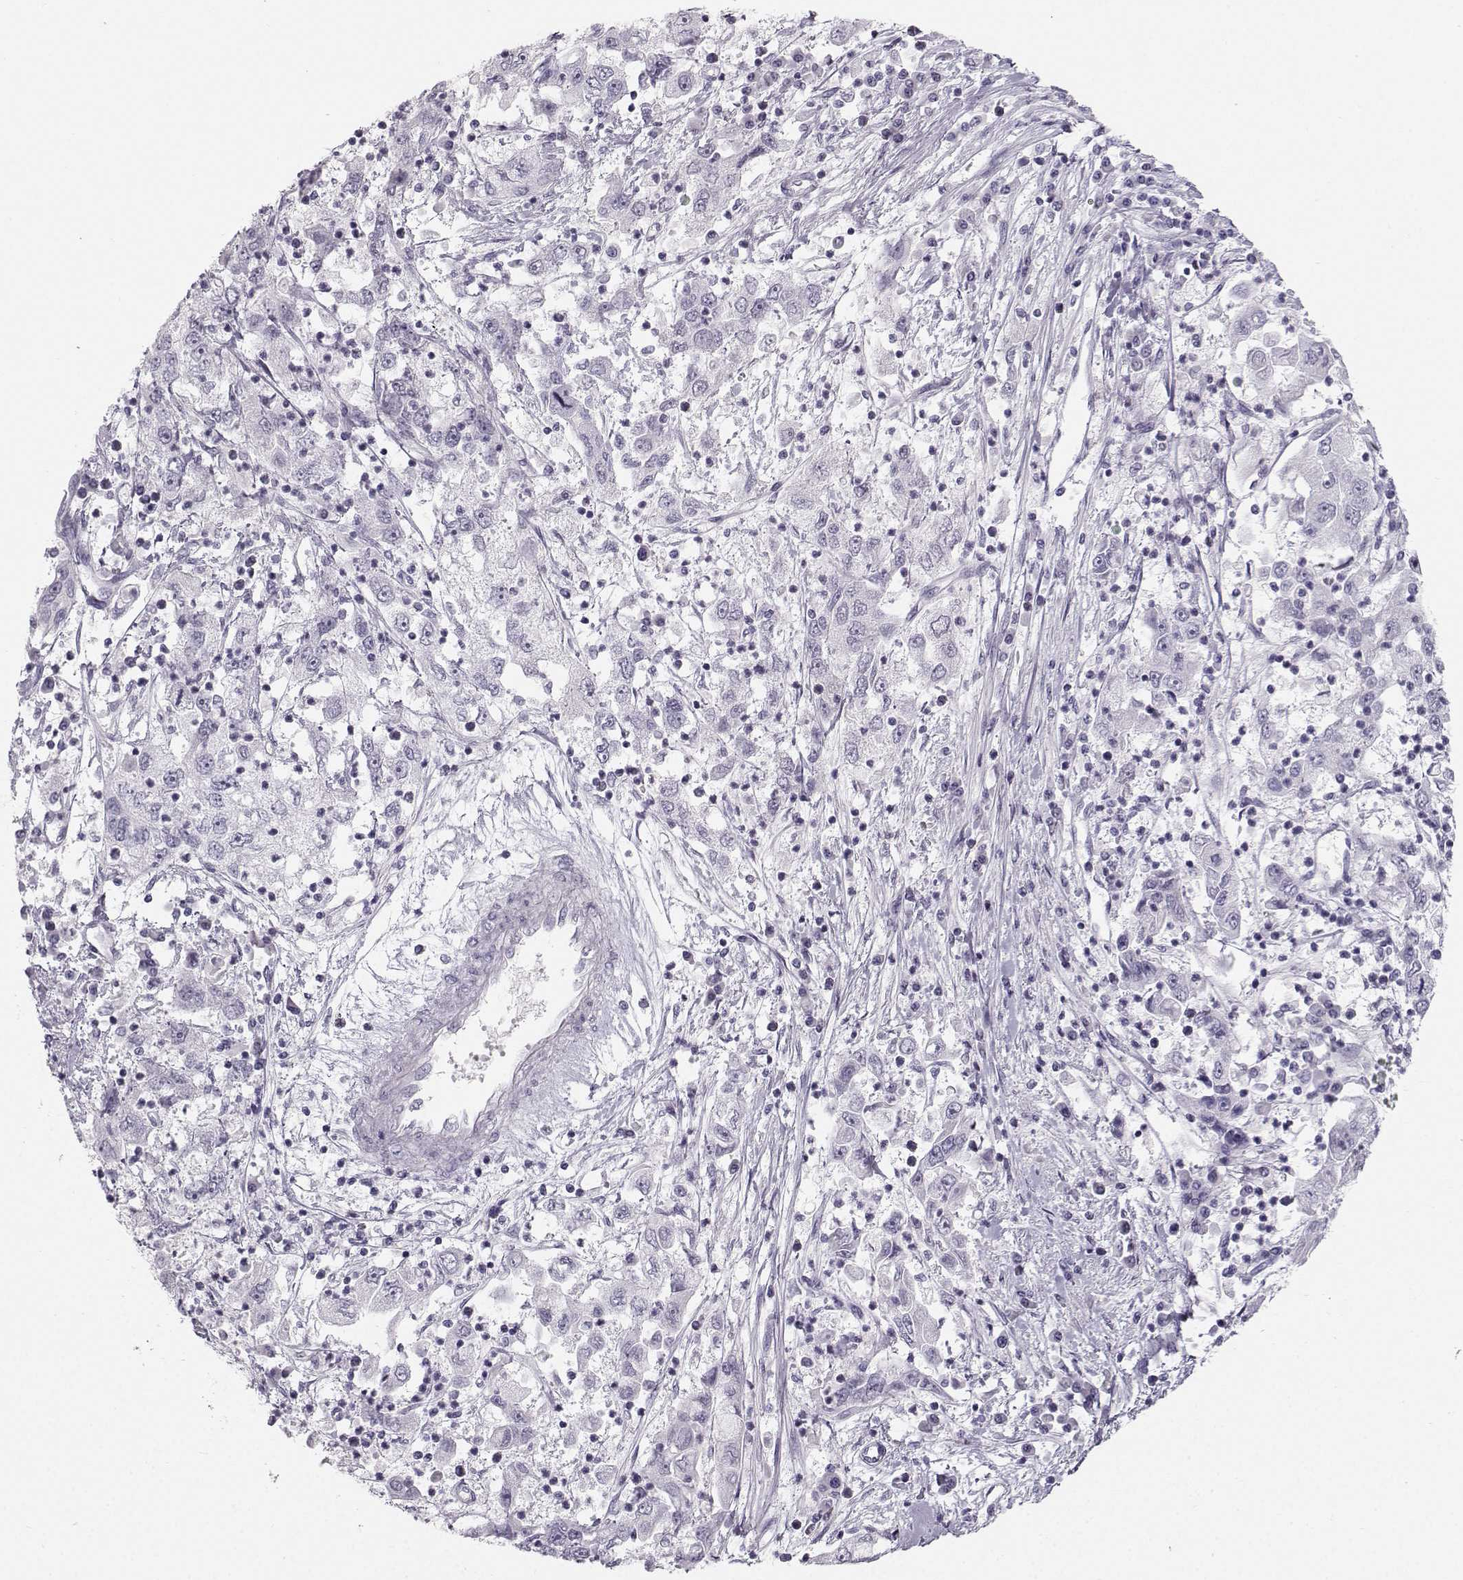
{"staining": {"intensity": "negative", "quantity": "none", "location": "none"}, "tissue": "cervical cancer", "cell_type": "Tumor cells", "image_type": "cancer", "snomed": [{"axis": "morphology", "description": "Squamous cell carcinoma, NOS"}, {"axis": "topography", "description": "Cervix"}], "caption": "An immunohistochemistry histopathology image of cervical squamous cell carcinoma is shown. There is no staining in tumor cells of cervical squamous cell carcinoma. Nuclei are stained in blue.", "gene": "CASR", "patient": {"sex": "female", "age": 36}}